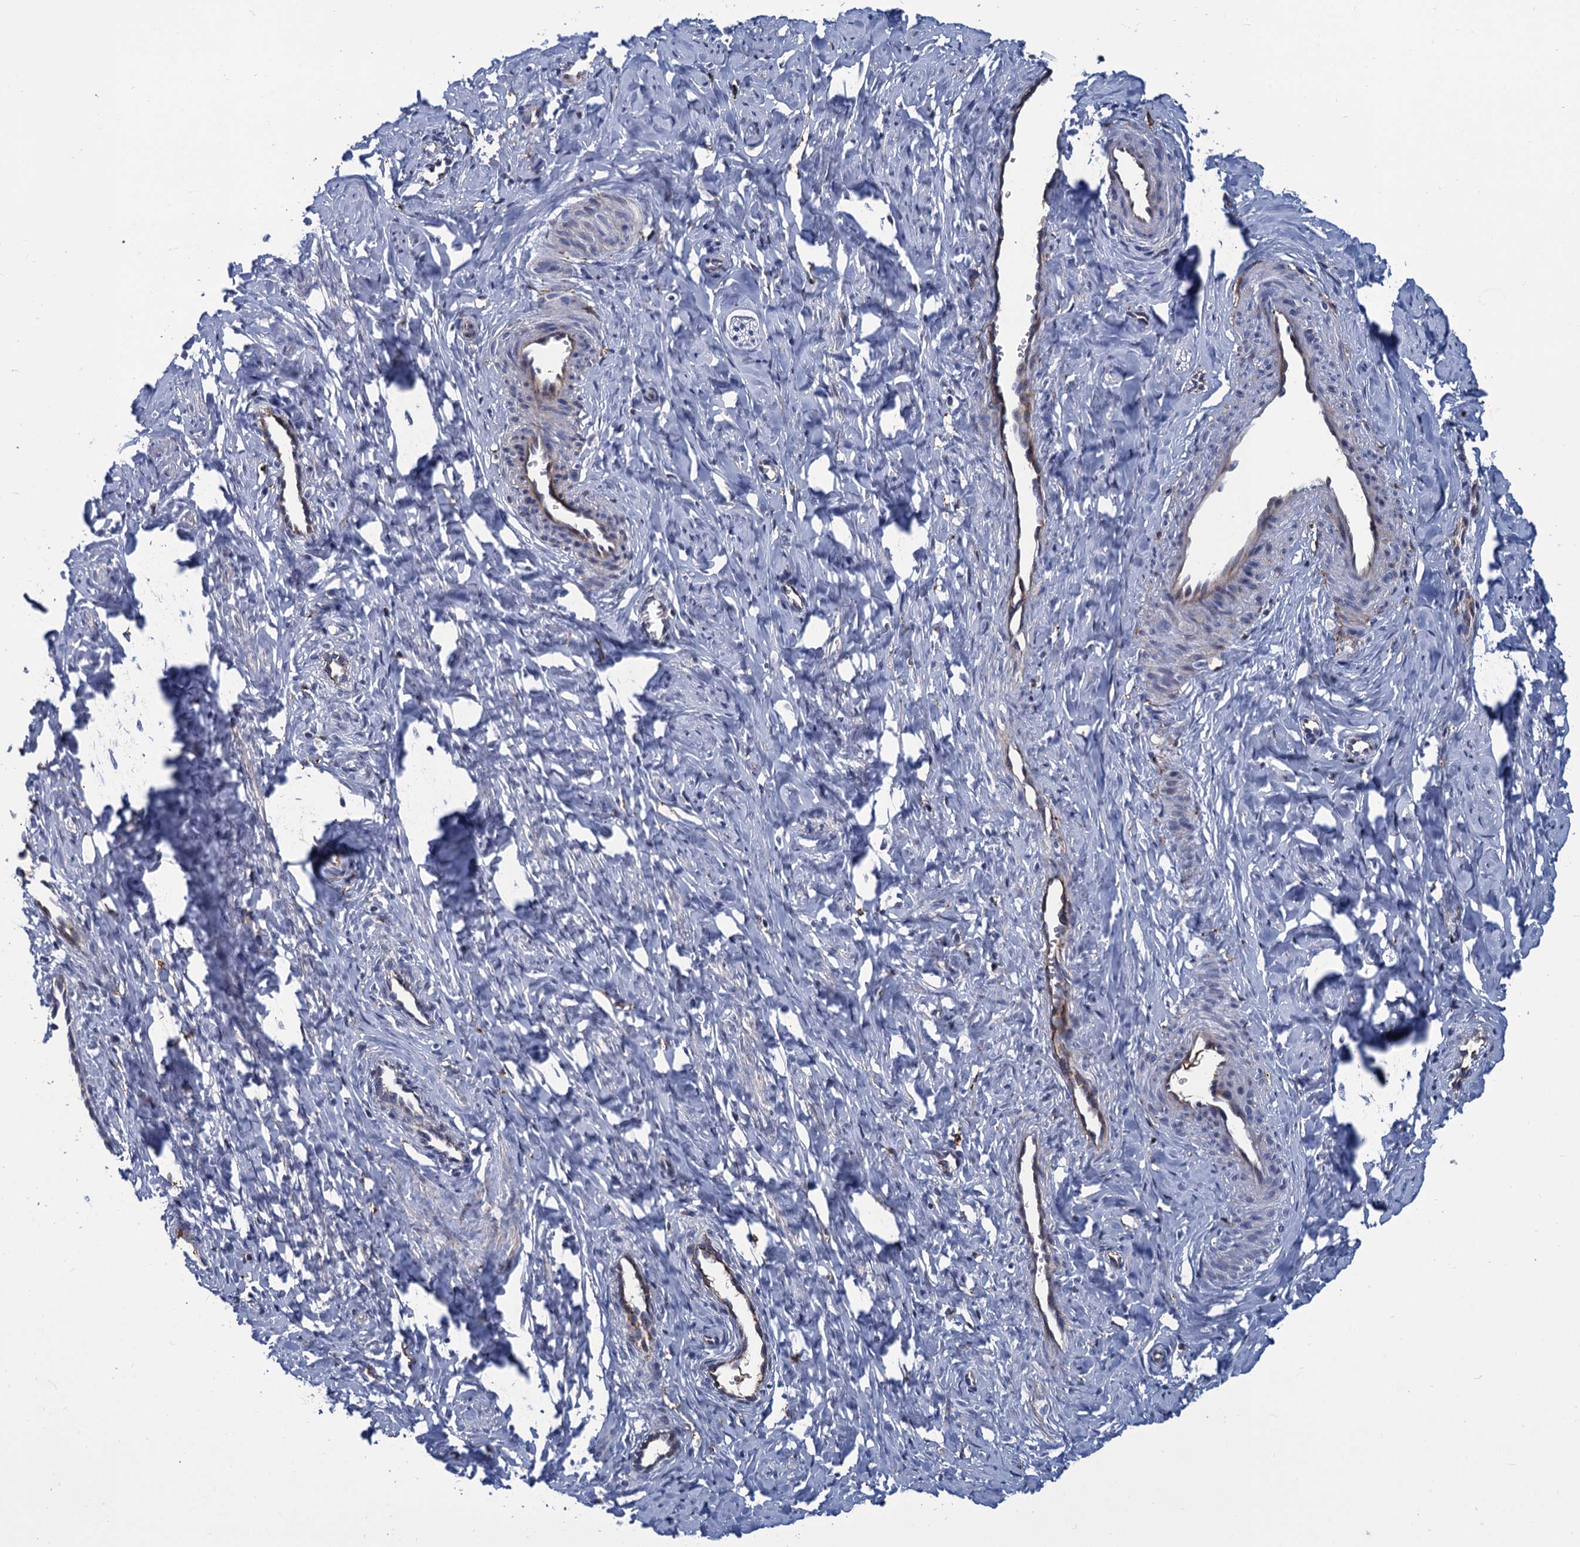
{"staining": {"intensity": "negative", "quantity": "none", "location": "none"}, "tissue": "cervix", "cell_type": "Glandular cells", "image_type": "normal", "snomed": [{"axis": "morphology", "description": "Normal tissue, NOS"}, {"axis": "topography", "description": "Cervix"}], "caption": "IHC micrograph of normal cervix stained for a protein (brown), which exhibits no staining in glandular cells.", "gene": "DNHD1", "patient": {"sex": "female", "age": 27}}